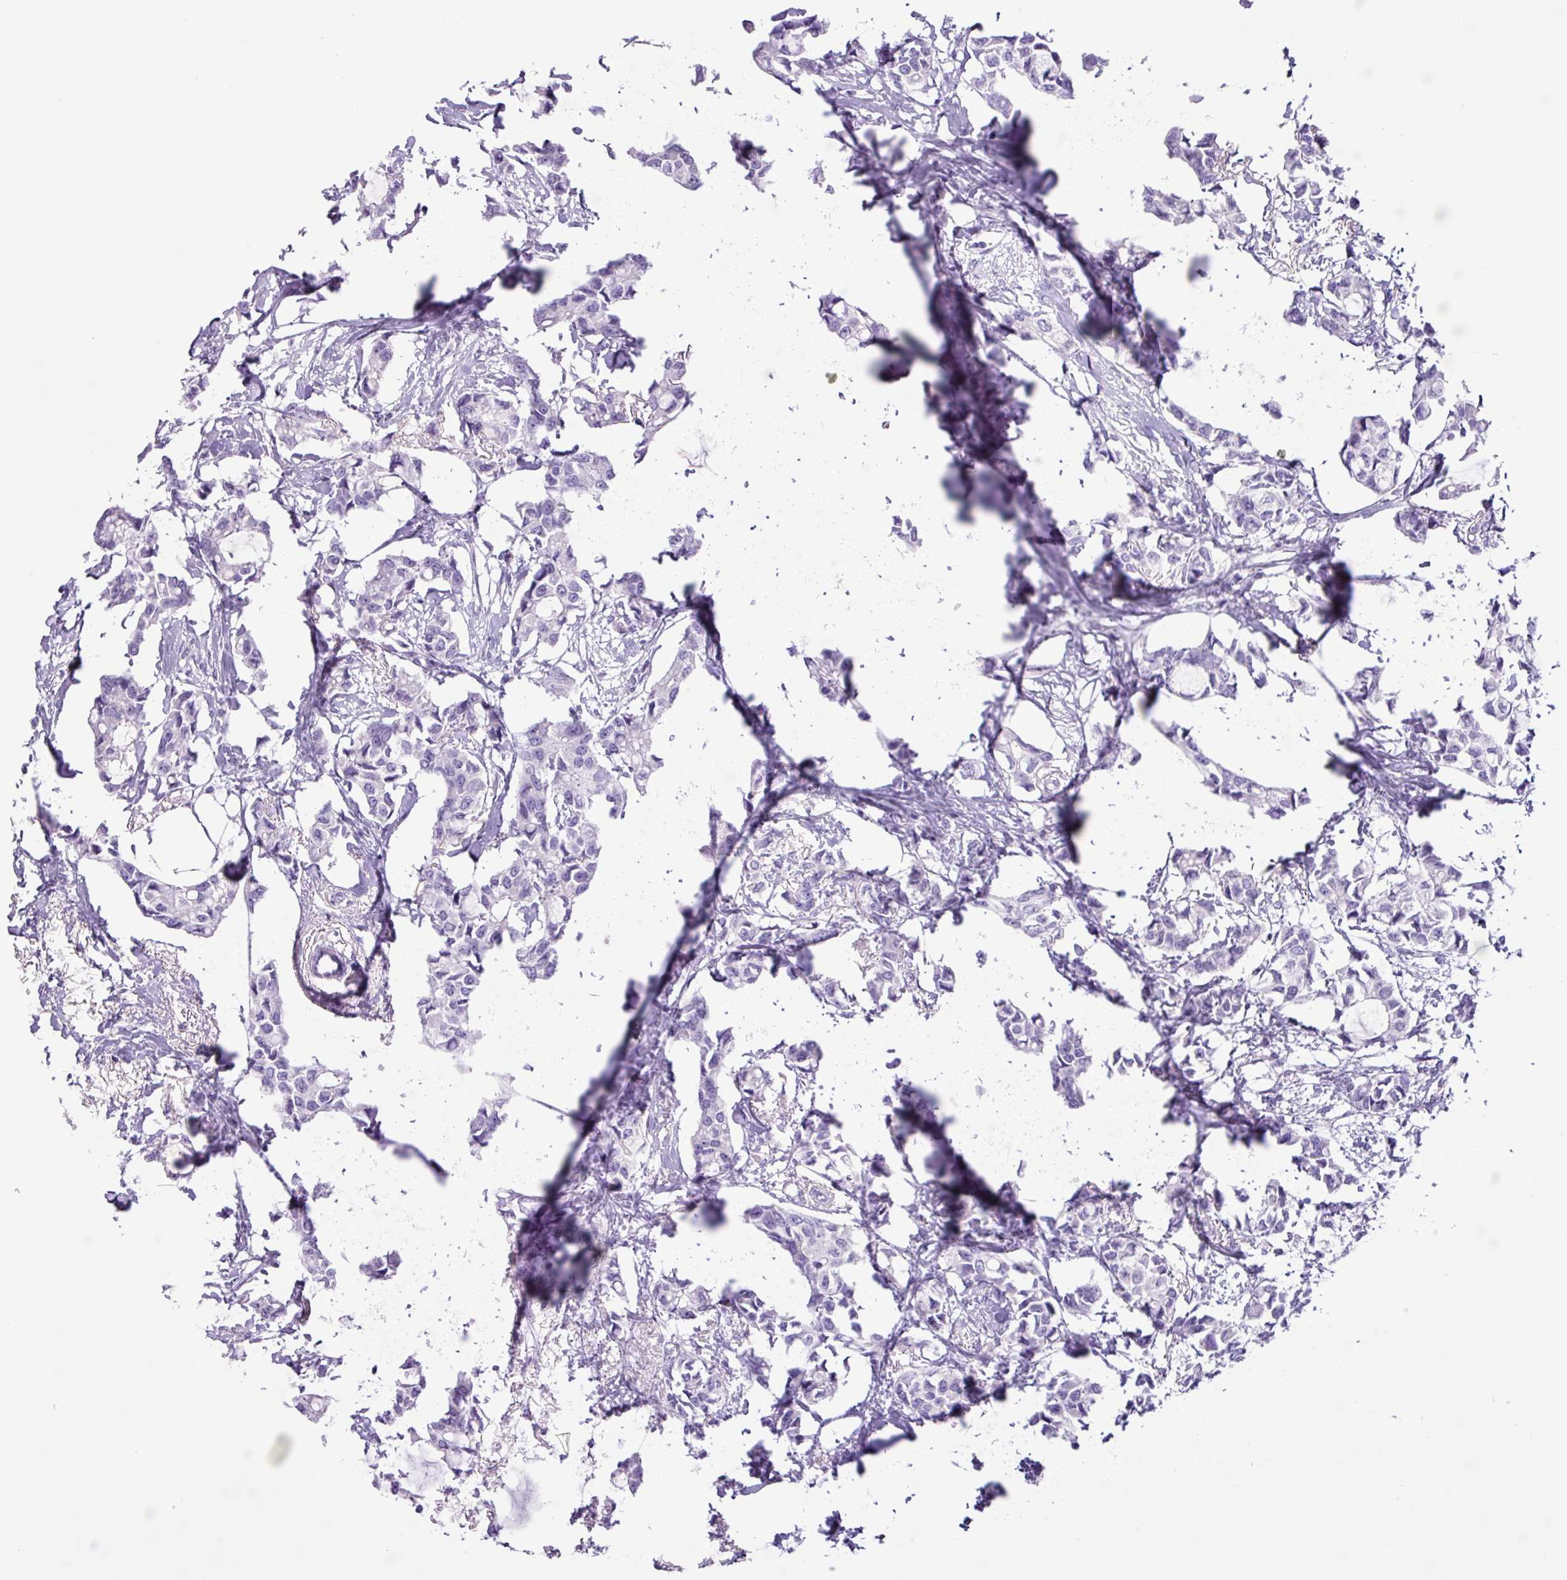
{"staining": {"intensity": "negative", "quantity": "none", "location": "none"}, "tissue": "breast cancer", "cell_type": "Tumor cells", "image_type": "cancer", "snomed": [{"axis": "morphology", "description": "Duct carcinoma"}, {"axis": "topography", "description": "Breast"}], "caption": "High power microscopy histopathology image of an immunohistochemistry (IHC) micrograph of breast cancer, revealing no significant expression in tumor cells.", "gene": "AGO3", "patient": {"sex": "female", "age": 73}}